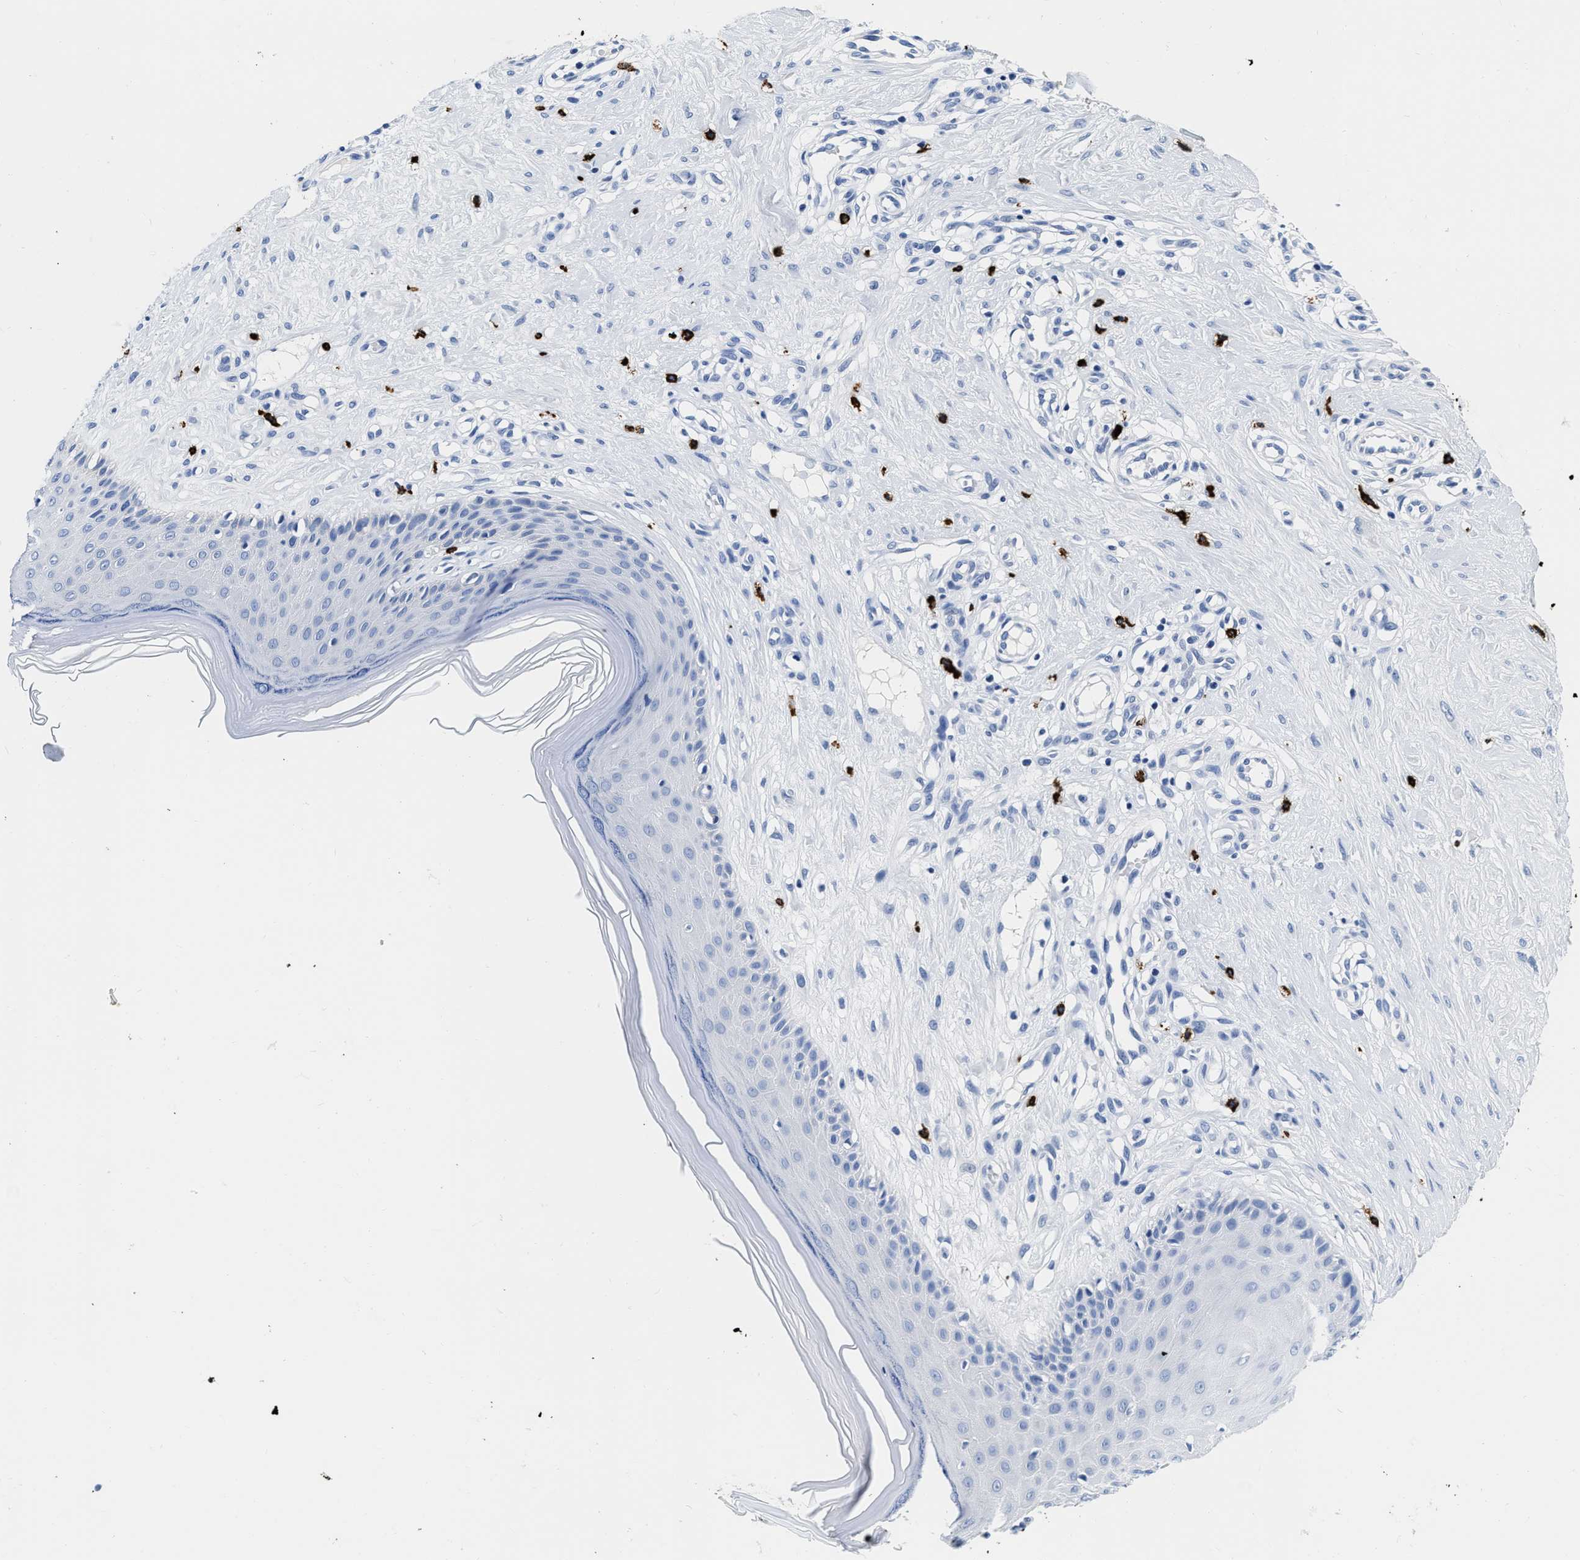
{"staining": {"intensity": "negative", "quantity": "none", "location": "none"}, "tissue": "skin", "cell_type": "Fibroblasts", "image_type": "normal", "snomed": [{"axis": "morphology", "description": "Normal tissue, NOS"}, {"axis": "topography", "description": "Skin"}], "caption": "This is an immunohistochemistry micrograph of benign human skin. There is no positivity in fibroblasts.", "gene": "CER1", "patient": {"sex": "male", "age": 41}}